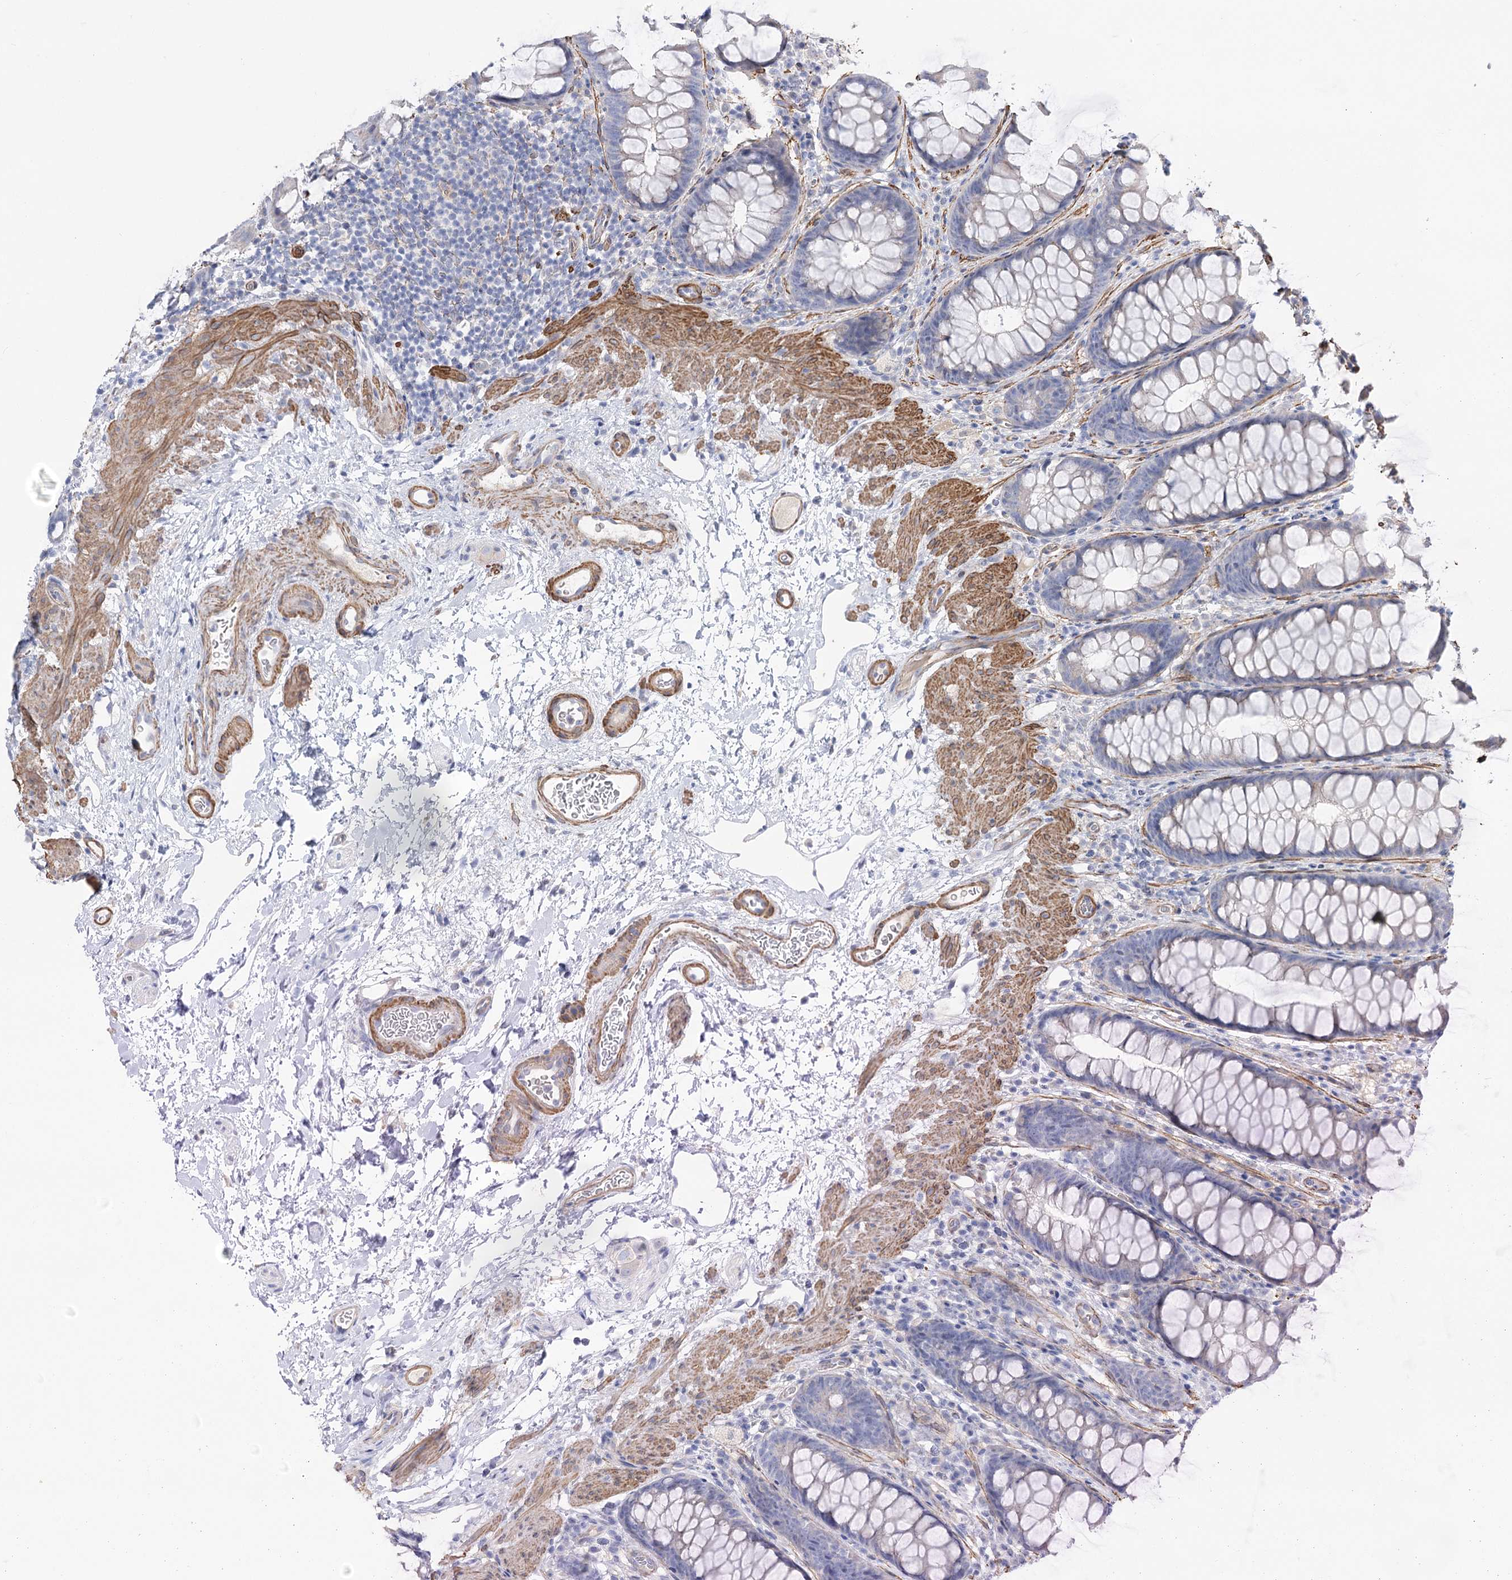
{"staining": {"intensity": "moderate", "quantity": ">75%", "location": "cytoplasmic/membranous"}, "tissue": "colon", "cell_type": "Endothelial cells", "image_type": "normal", "snomed": [{"axis": "morphology", "description": "Normal tissue, NOS"}, {"axis": "topography", "description": "Colon"}], "caption": "Protein expression analysis of benign human colon reveals moderate cytoplasmic/membranous staining in about >75% of endothelial cells. Using DAB (3,3'-diaminobenzidine) (brown) and hematoxylin (blue) stains, captured at high magnification using brightfield microscopy.", "gene": "WASHC3", "patient": {"sex": "female", "age": 62}}